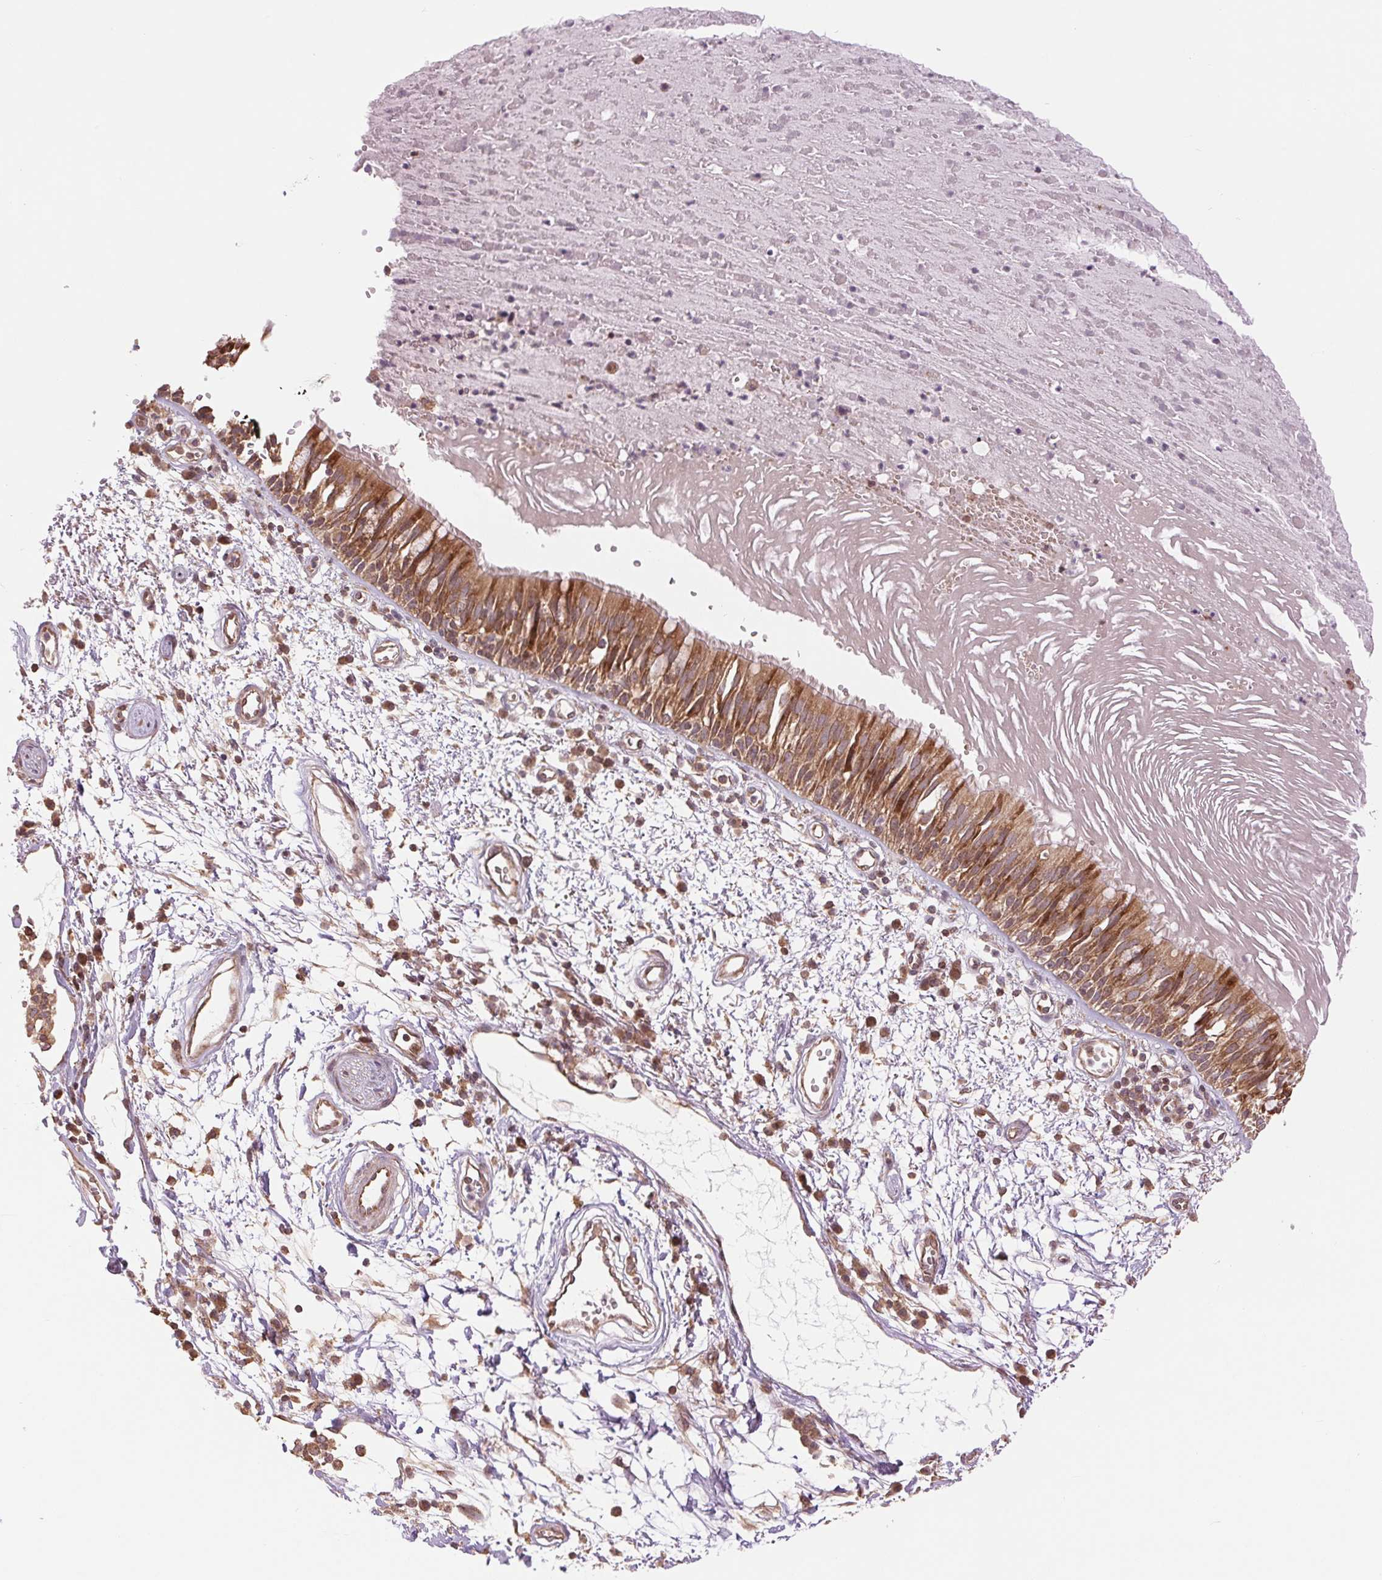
{"staining": {"intensity": "moderate", "quantity": ">75%", "location": "cytoplasmic/membranous"}, "tissue": "bronchus", "cell_type": "Respiratory epithelial cells", "image_type": "normal", "snomed": [{"axis": "morphology", "description": "Normal tissue, NOS"}, {"axis": "morphology", "description": "Squamous cell carcinoma, NOS"}, {"axis": "topography", "description": "Cartilage tissue"}, {"axis": "topography", "description": "Bronchus"}, {"axis": "topography", "description": "Lung"}], "caption": "High-power microscopy captured an IHC image of benign bronchus, revealing moderate cytoplasmic/membranous expression in approximately >75% of respiratory epithelial cells. (DAB IHC, brown staining for protein, blue staining for nuclei).", "gene": "BTF3L4", "patient": {"sex": "male", "age": 66}}